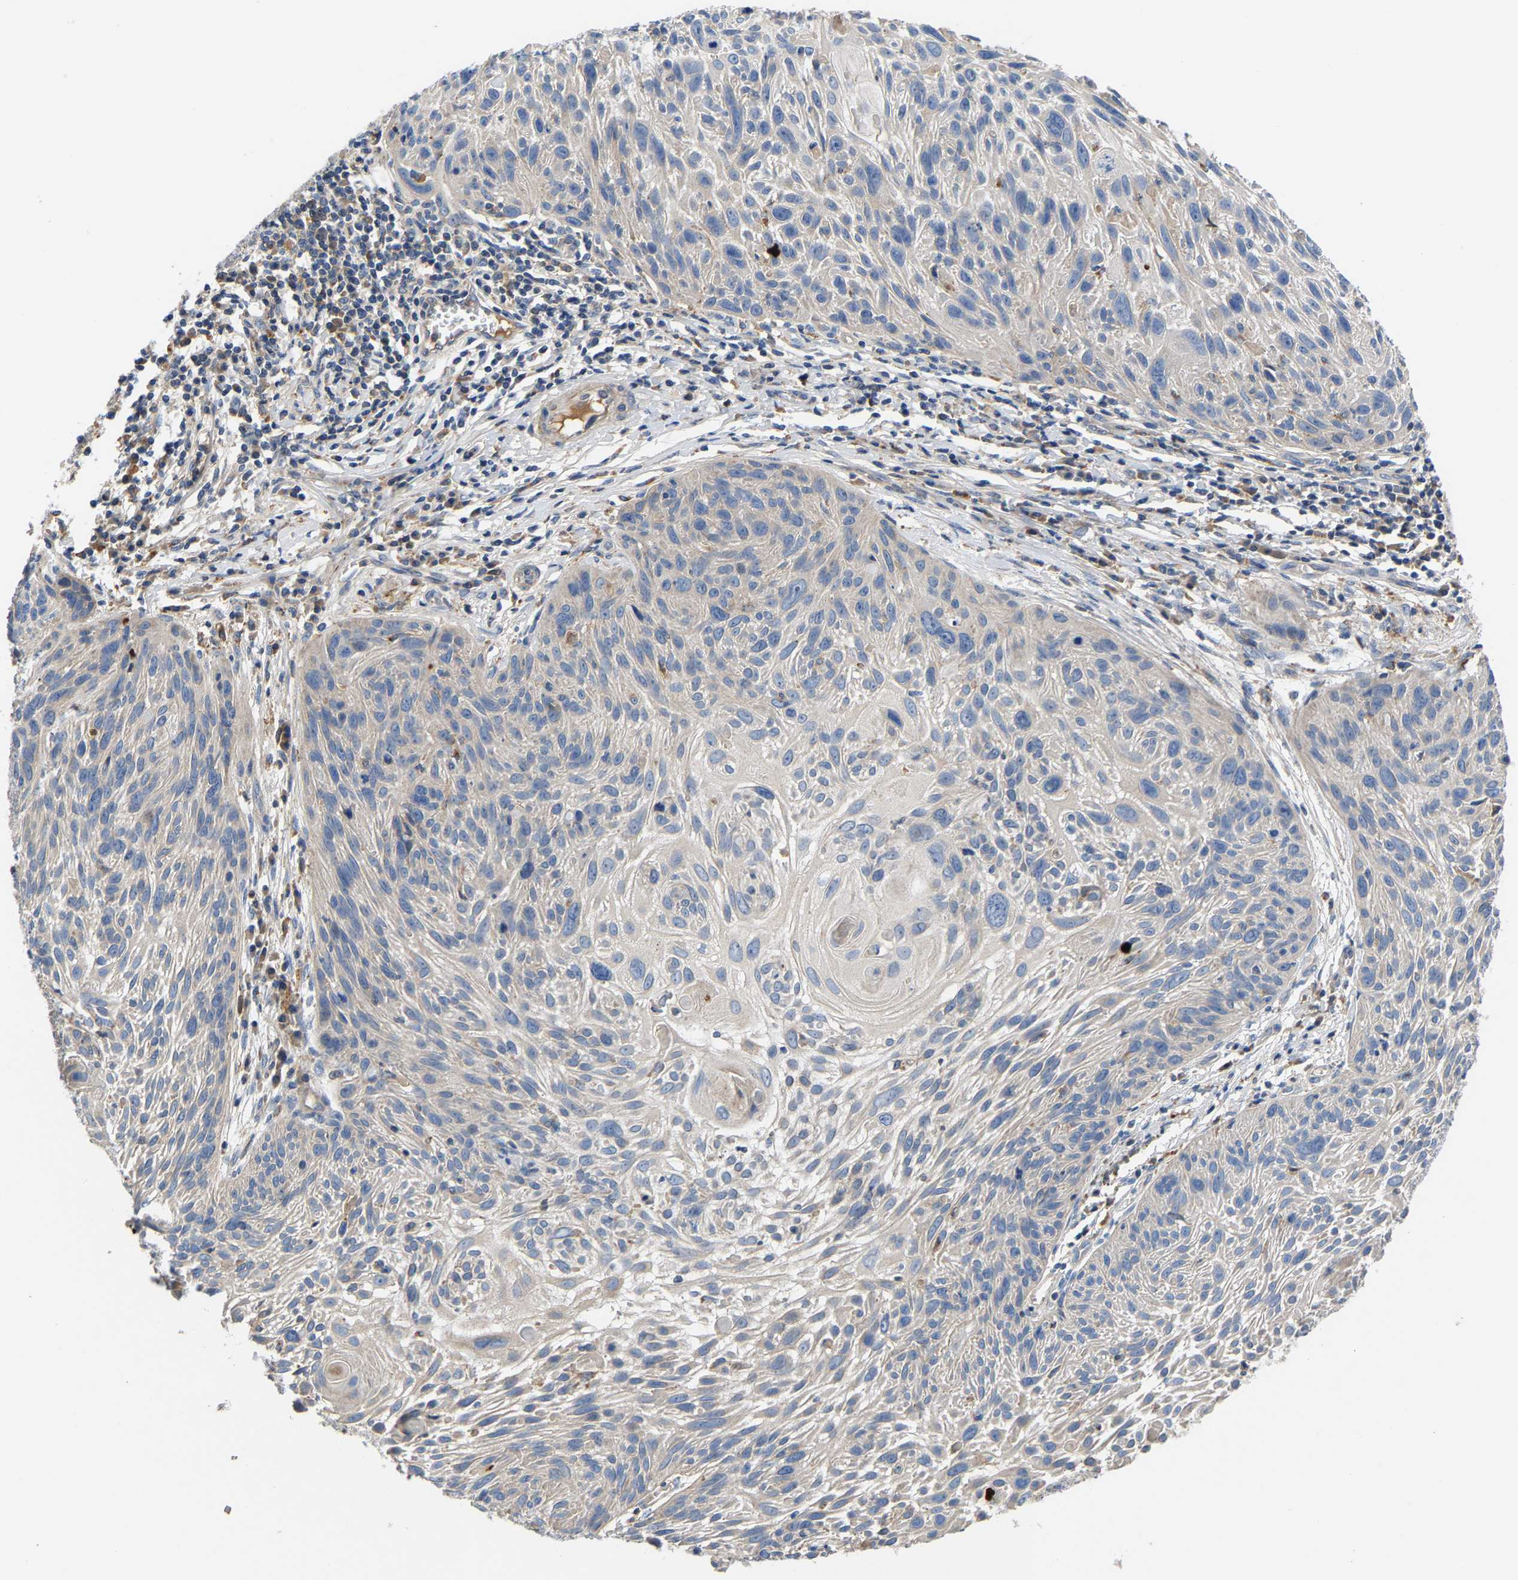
{"staining": {"intensity": "negative", "quantity": "none", "location": "none"}, "tissue": "cervical cancer", "cell_type": "Tumor cells", "image_type": "cancer", "snomed": [{"axis": "morphology", "description": "Squamous cell carcinoma, NOS"}, {"axis": "topography", "description": "Cervix"}], "caption": "Cervical cancer (squamous cell carcinoma) was stained to show a protein in brown. There is no significant positivity in tumor cells. (Brightfield microscopy of DAB (3,3'-diaminobenzidine) IHC at high magnification).", "gene": "CCDC171", "patient": {"sex": "female", "age": 51}}